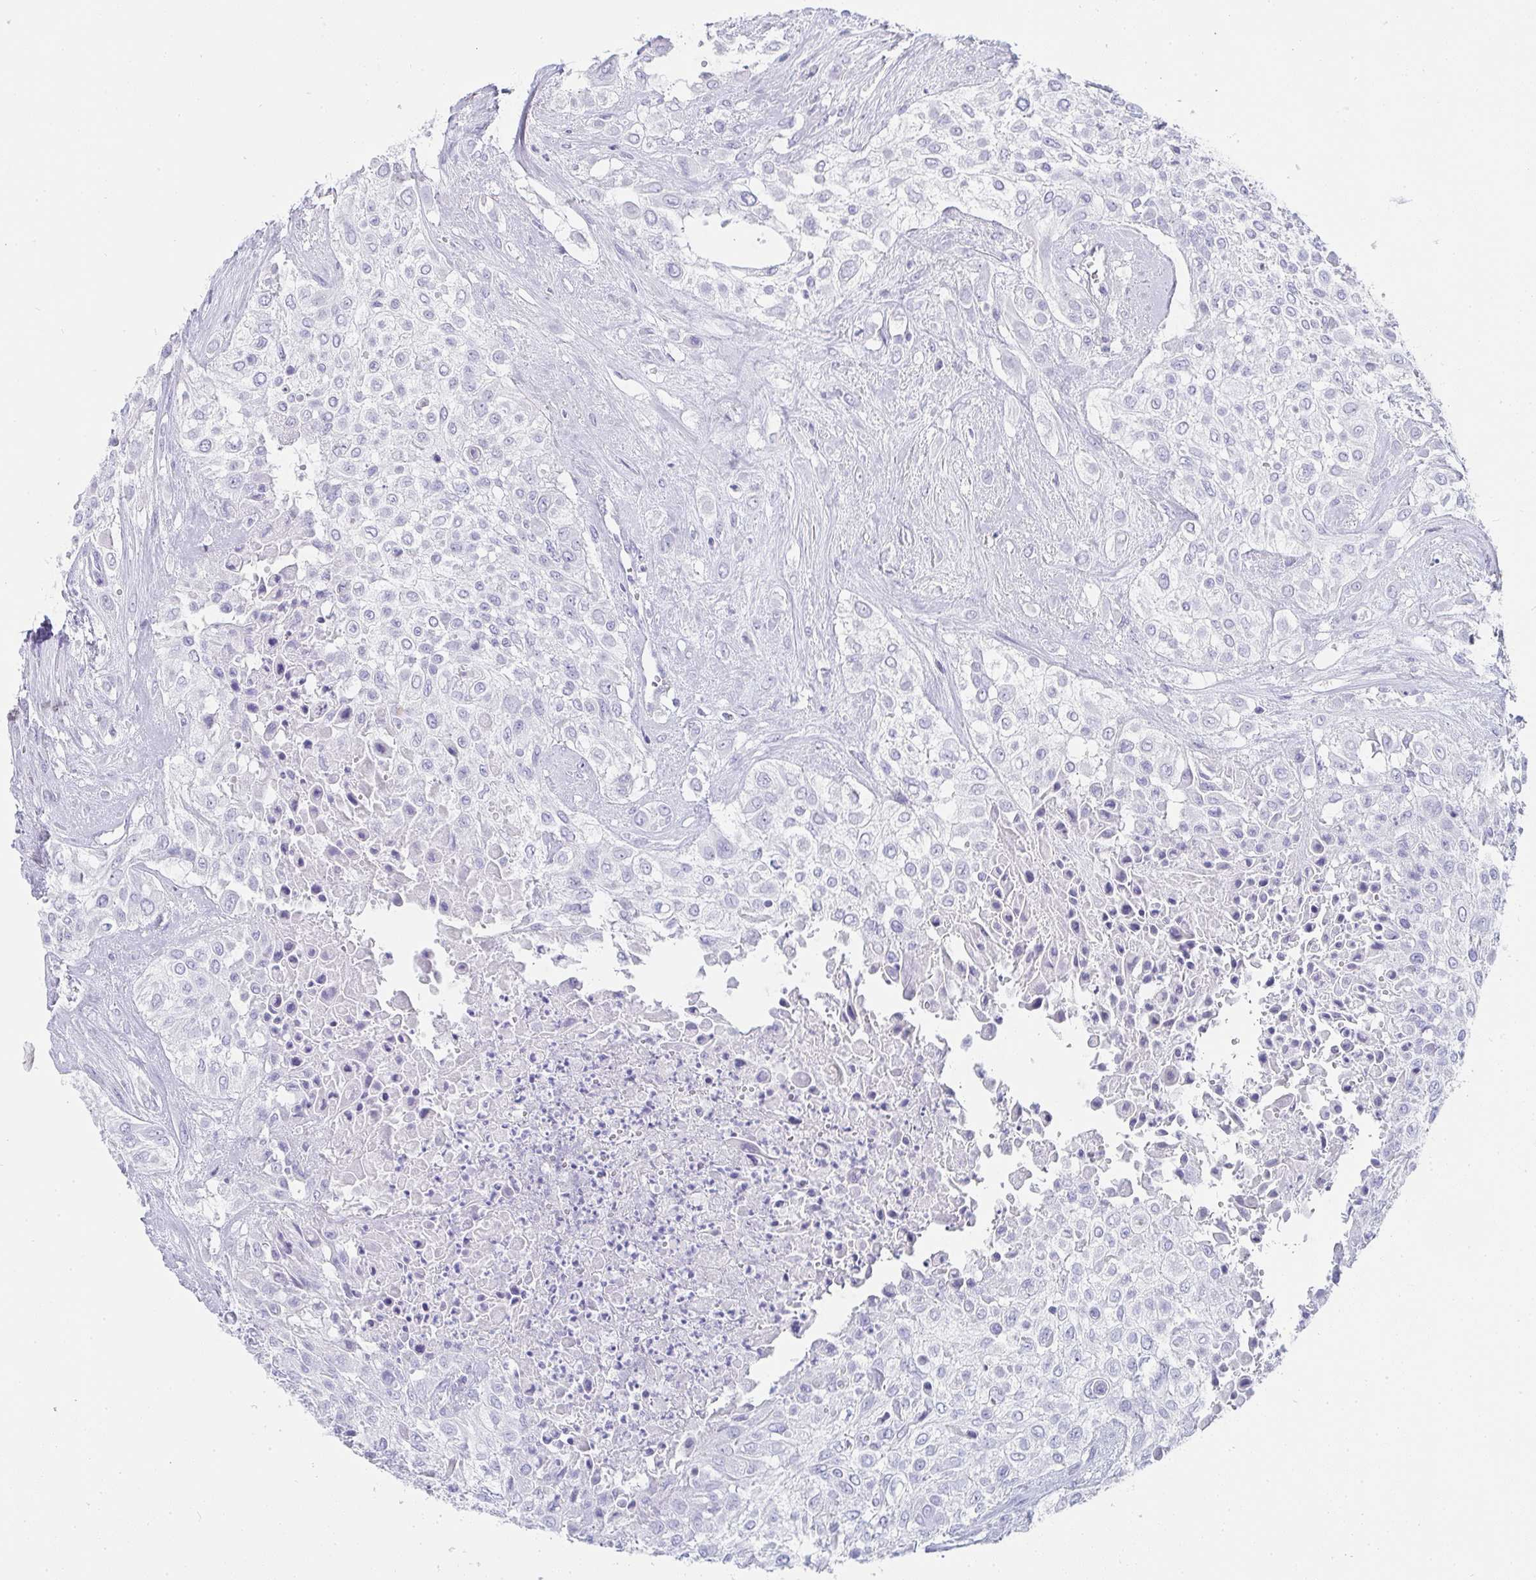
{"staining": {"intensity": "negative", "quantity": "none", "location": "none"}, "tissue": "urothelial cancer", "cell_type": "Tumor cells", "image_type": "cancer", "snomed": [{"axis": "morphology", "description": "Urothelial carcinoma, High grade"}, {"axis": "topography", "description": "Urinary bladder"}], "caption": "Immunohistochemical staining of high-grade urothelial carcinoma demonstrates no significant positivity in tumor cells.", "gene": "PRND", "patient": {"sex": "male", "age": 57}}